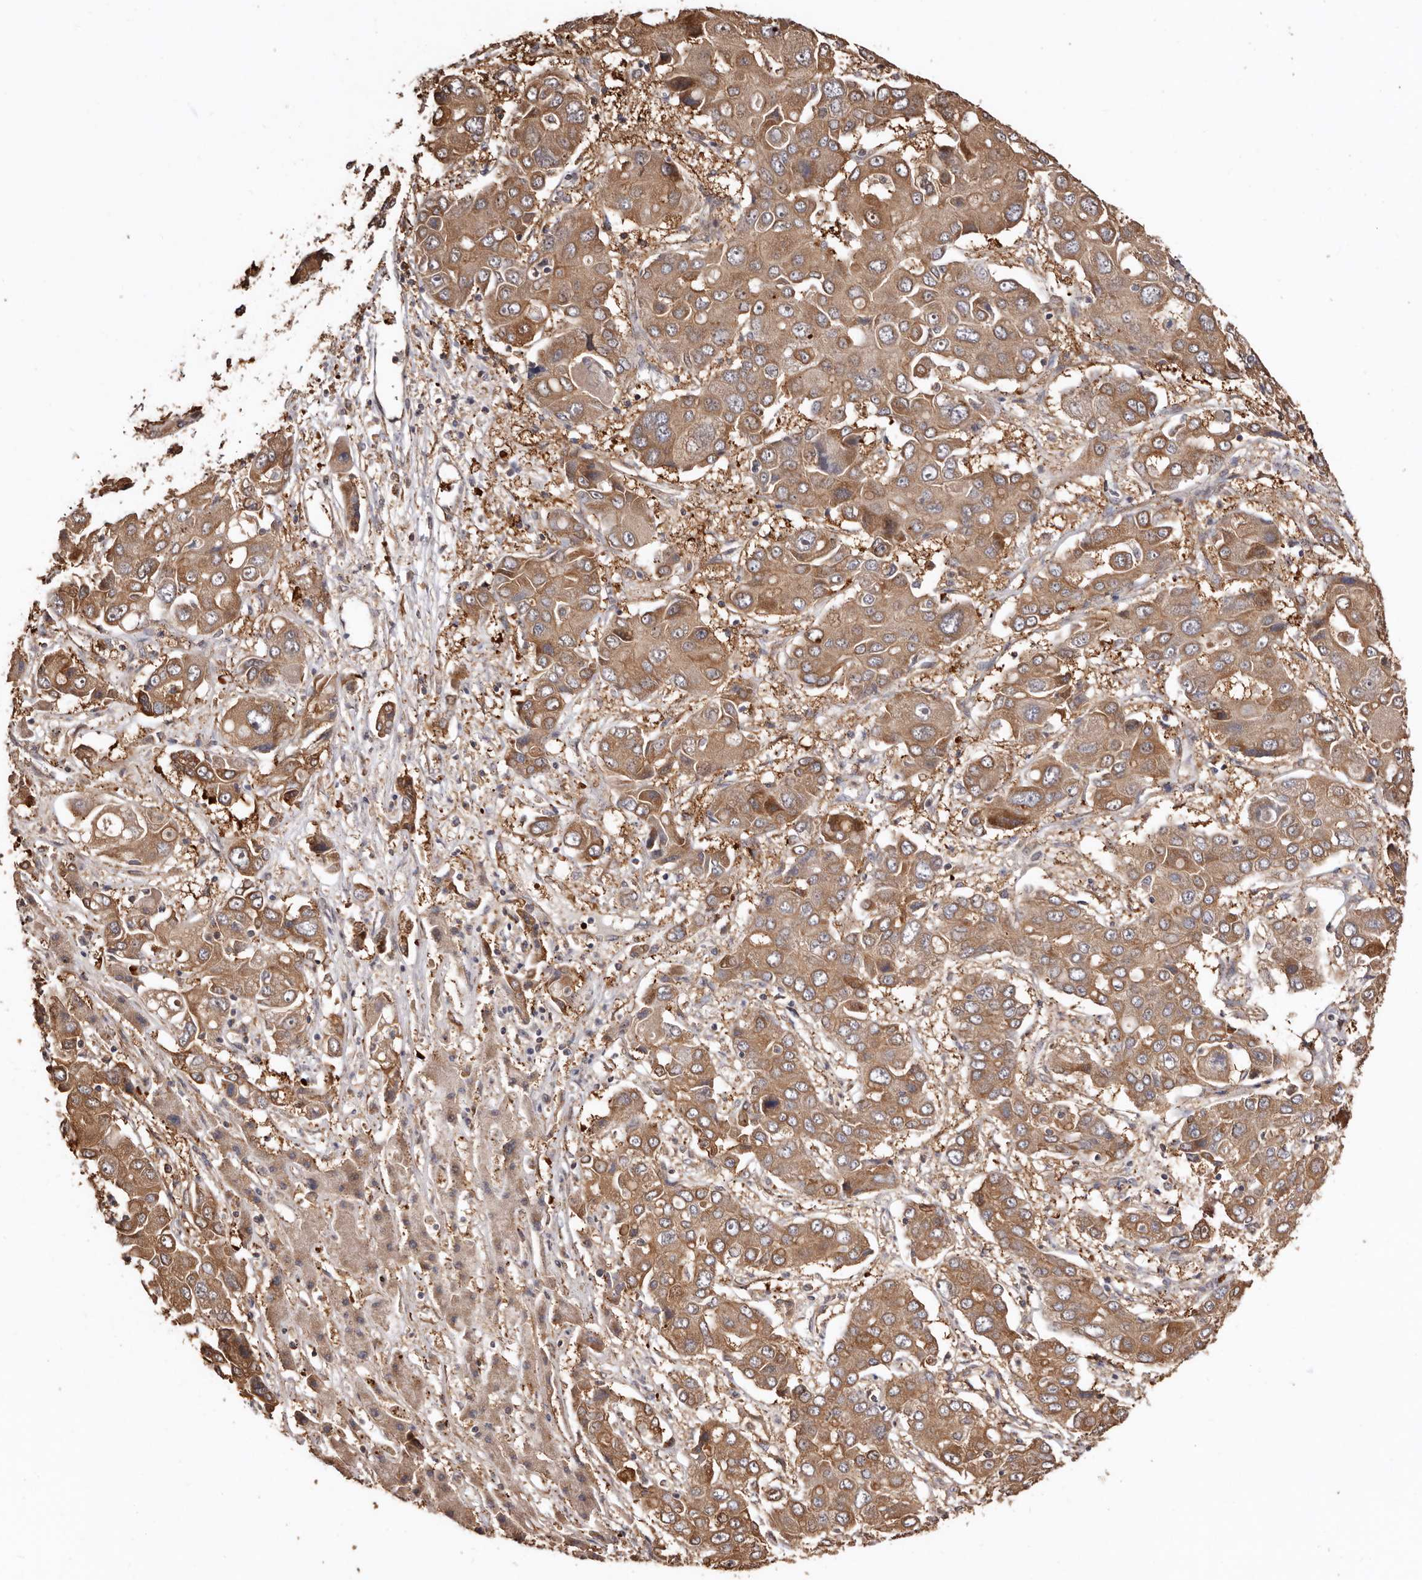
{"staining": {"intensity": "moderate", "quantity": ">75%", "location": "cytoplasmic/membranous"}, "tissue": "liver cancer", "cell_type": "Tumor cells", "image_type": "cancer", "snomed": [{"axis": "morphology", "description": "Cholangiocarcinoma"}, {"axis": "topography", "description": "Liver"}], "caption": "Moderate cytoplasmic/membranous expression is identified in approximately >75% of tumor cells in cholangiocarcinoma (liver). (brown staining indicates protein expression, while blue staining denotes nuclei).", "gene": "COQ8B", "patient": {"sex": "male", "age": 67}}